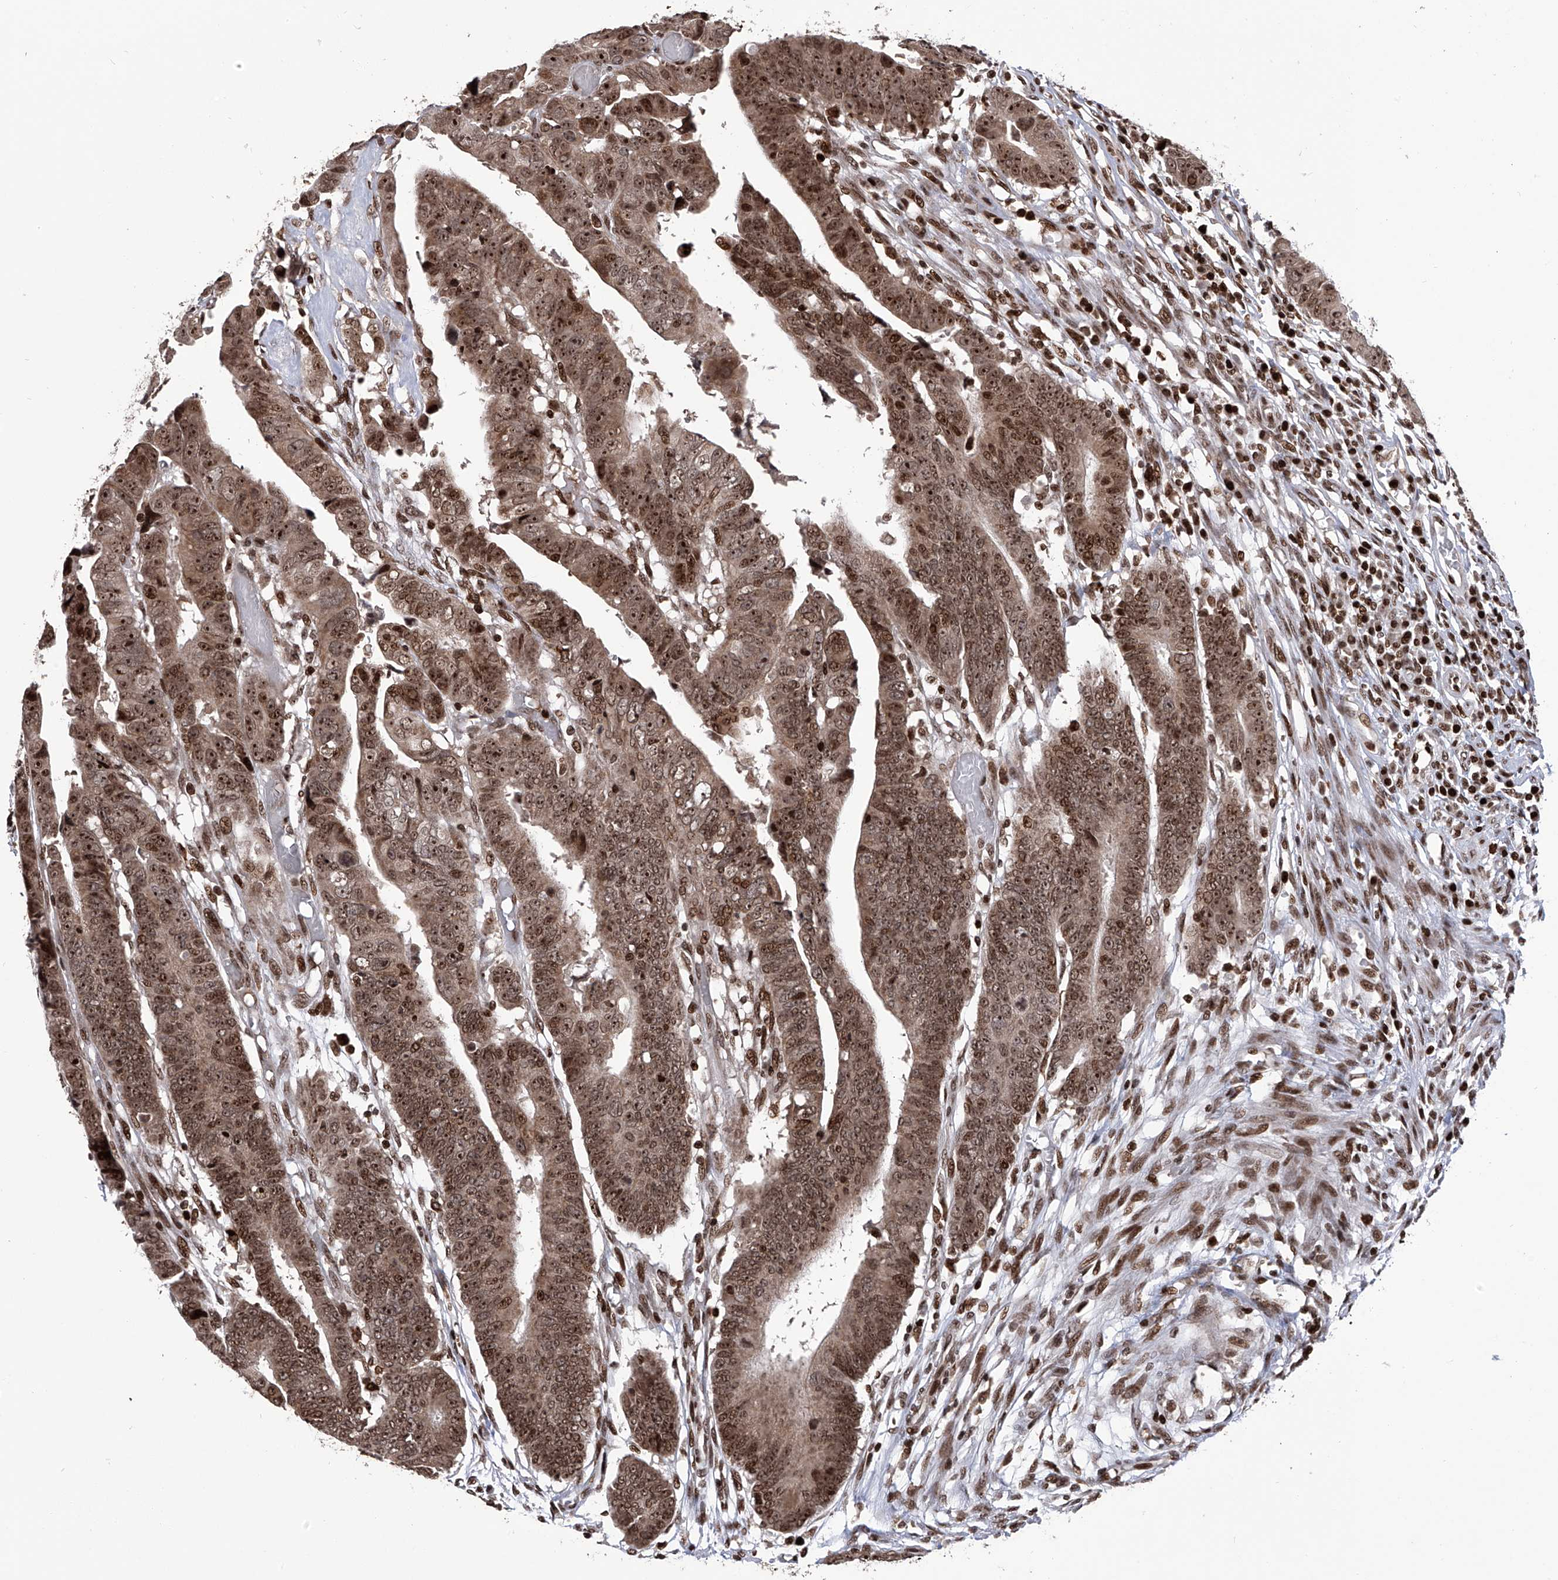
{"staining": {"intensity": "strong", "quantity": ">75%", "location": "cytoplasmic/membranous,nuclear"}, "tissue": "colorectal cancer", "cell_type": "Tumor cells", "image_type": "cancer", "snomed": [{"axis": "morphology", "description": "Adenocarcinoma, NOS"}, {"axis": "topography", "description": "Rectum"}], "caption": "High-magnification brightfield microscopy of adenocarcinoma (colorectal) stained with DAB (brown) and counterstained with hematoxylin (blue). tumor cells exhibit strong cytoplasmic/membranous and nuclear positivity is present in approximately>75% of cells.", "gene": "PAK1IP1", "patient": {"sex": "female", "age": 65}}